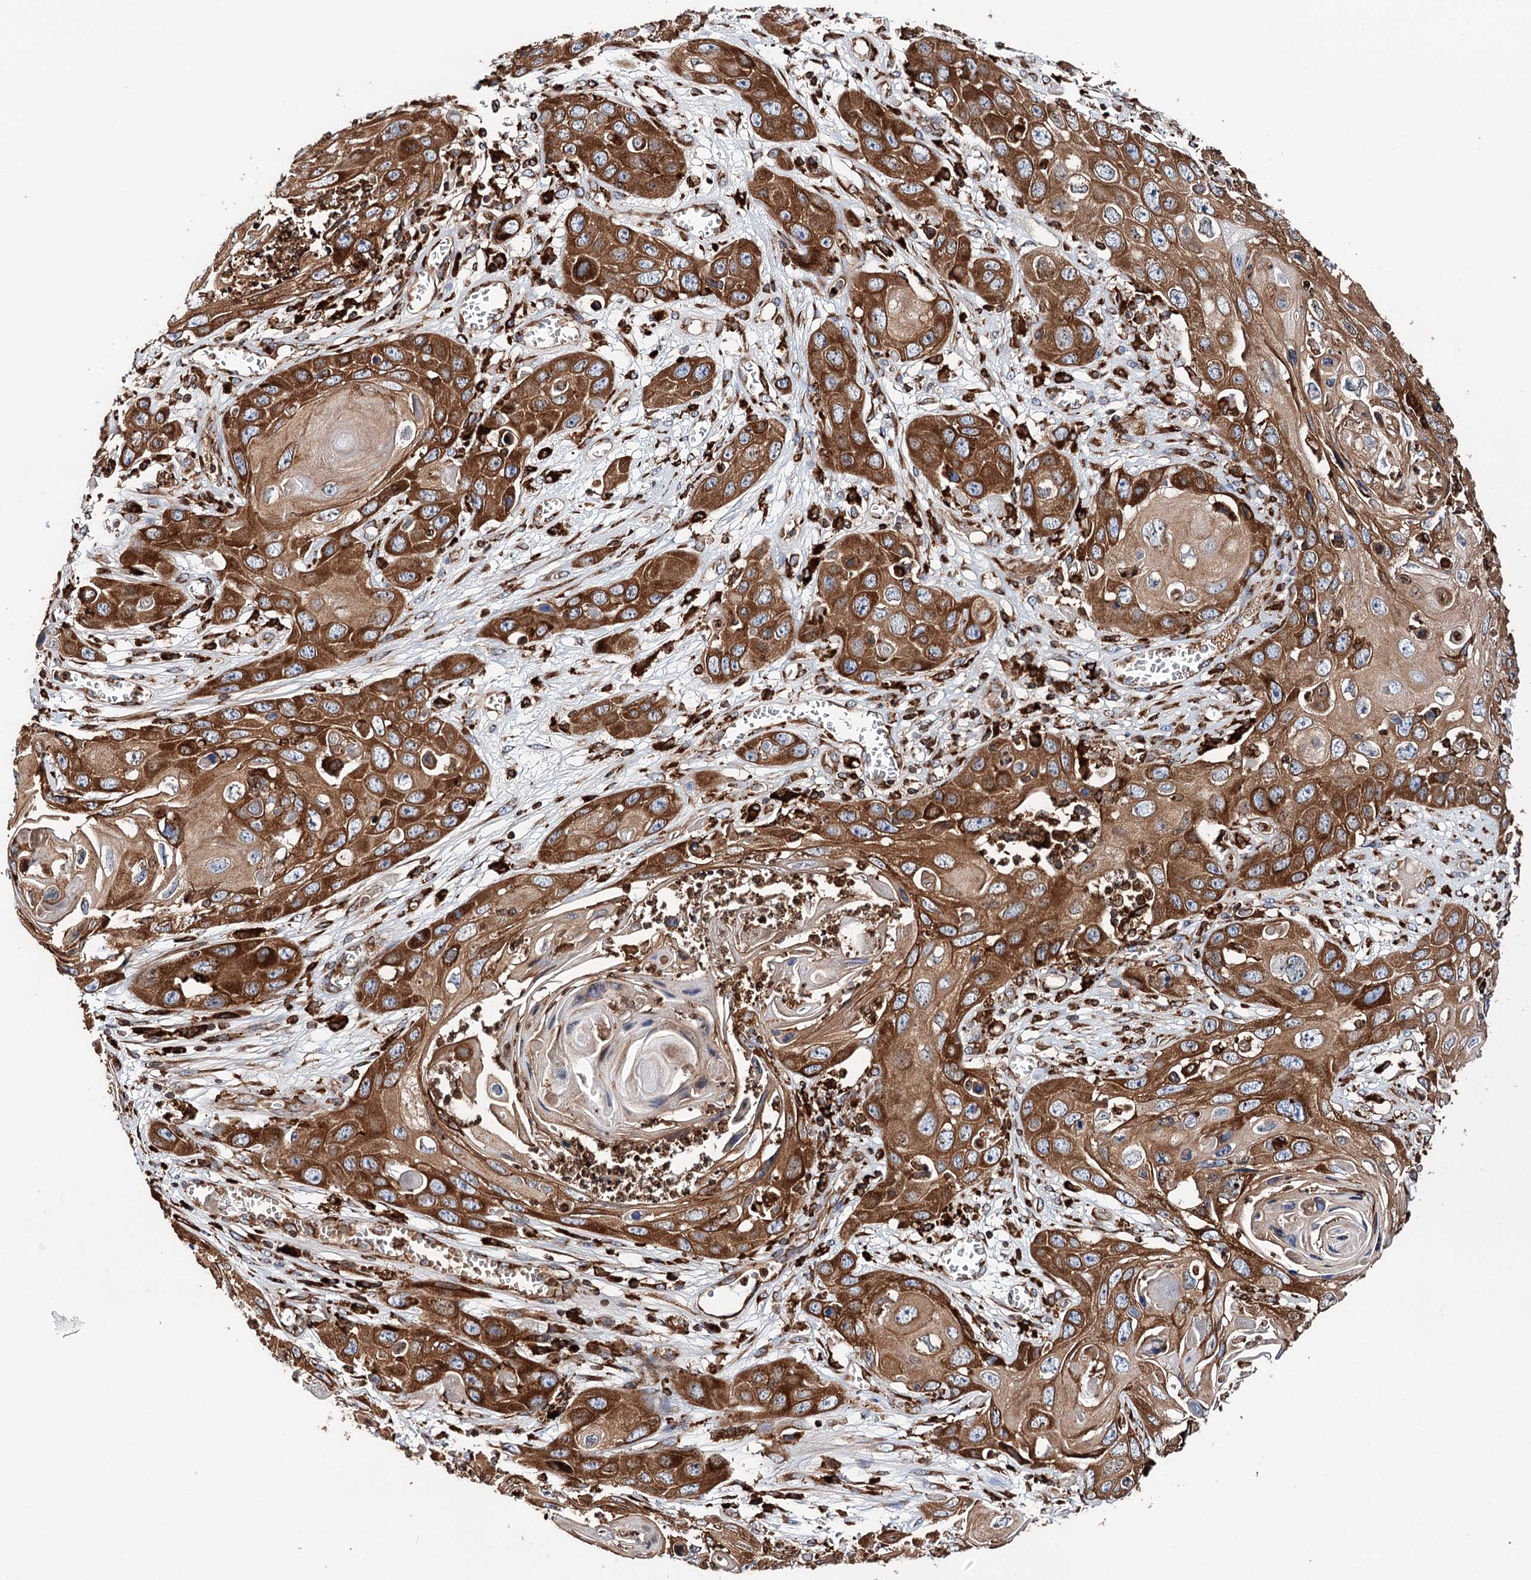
{"staining": {"intensity": "strong", "quantity": ">75%", "location": "cytoplasmic/membranous"}, "tissue": "skin cancer", "cell_type": "Tumor cells", "image_type": "cancer", "snomed": [{"axis": "morphology", "description": "Squamous cell carcinoma, NOS"}, {"axis": "topography", "description": "Skin"}], "caption": "This micrograph demonstrates immunohistochemistry (IHC) staining of squamous cell carcinoma (skin), with high strong cytoplasmic/membranous positivity in approximately >75% of tumor cells.", "gene": "ERP29", "patient": {"sex": "male", "age": 55}}